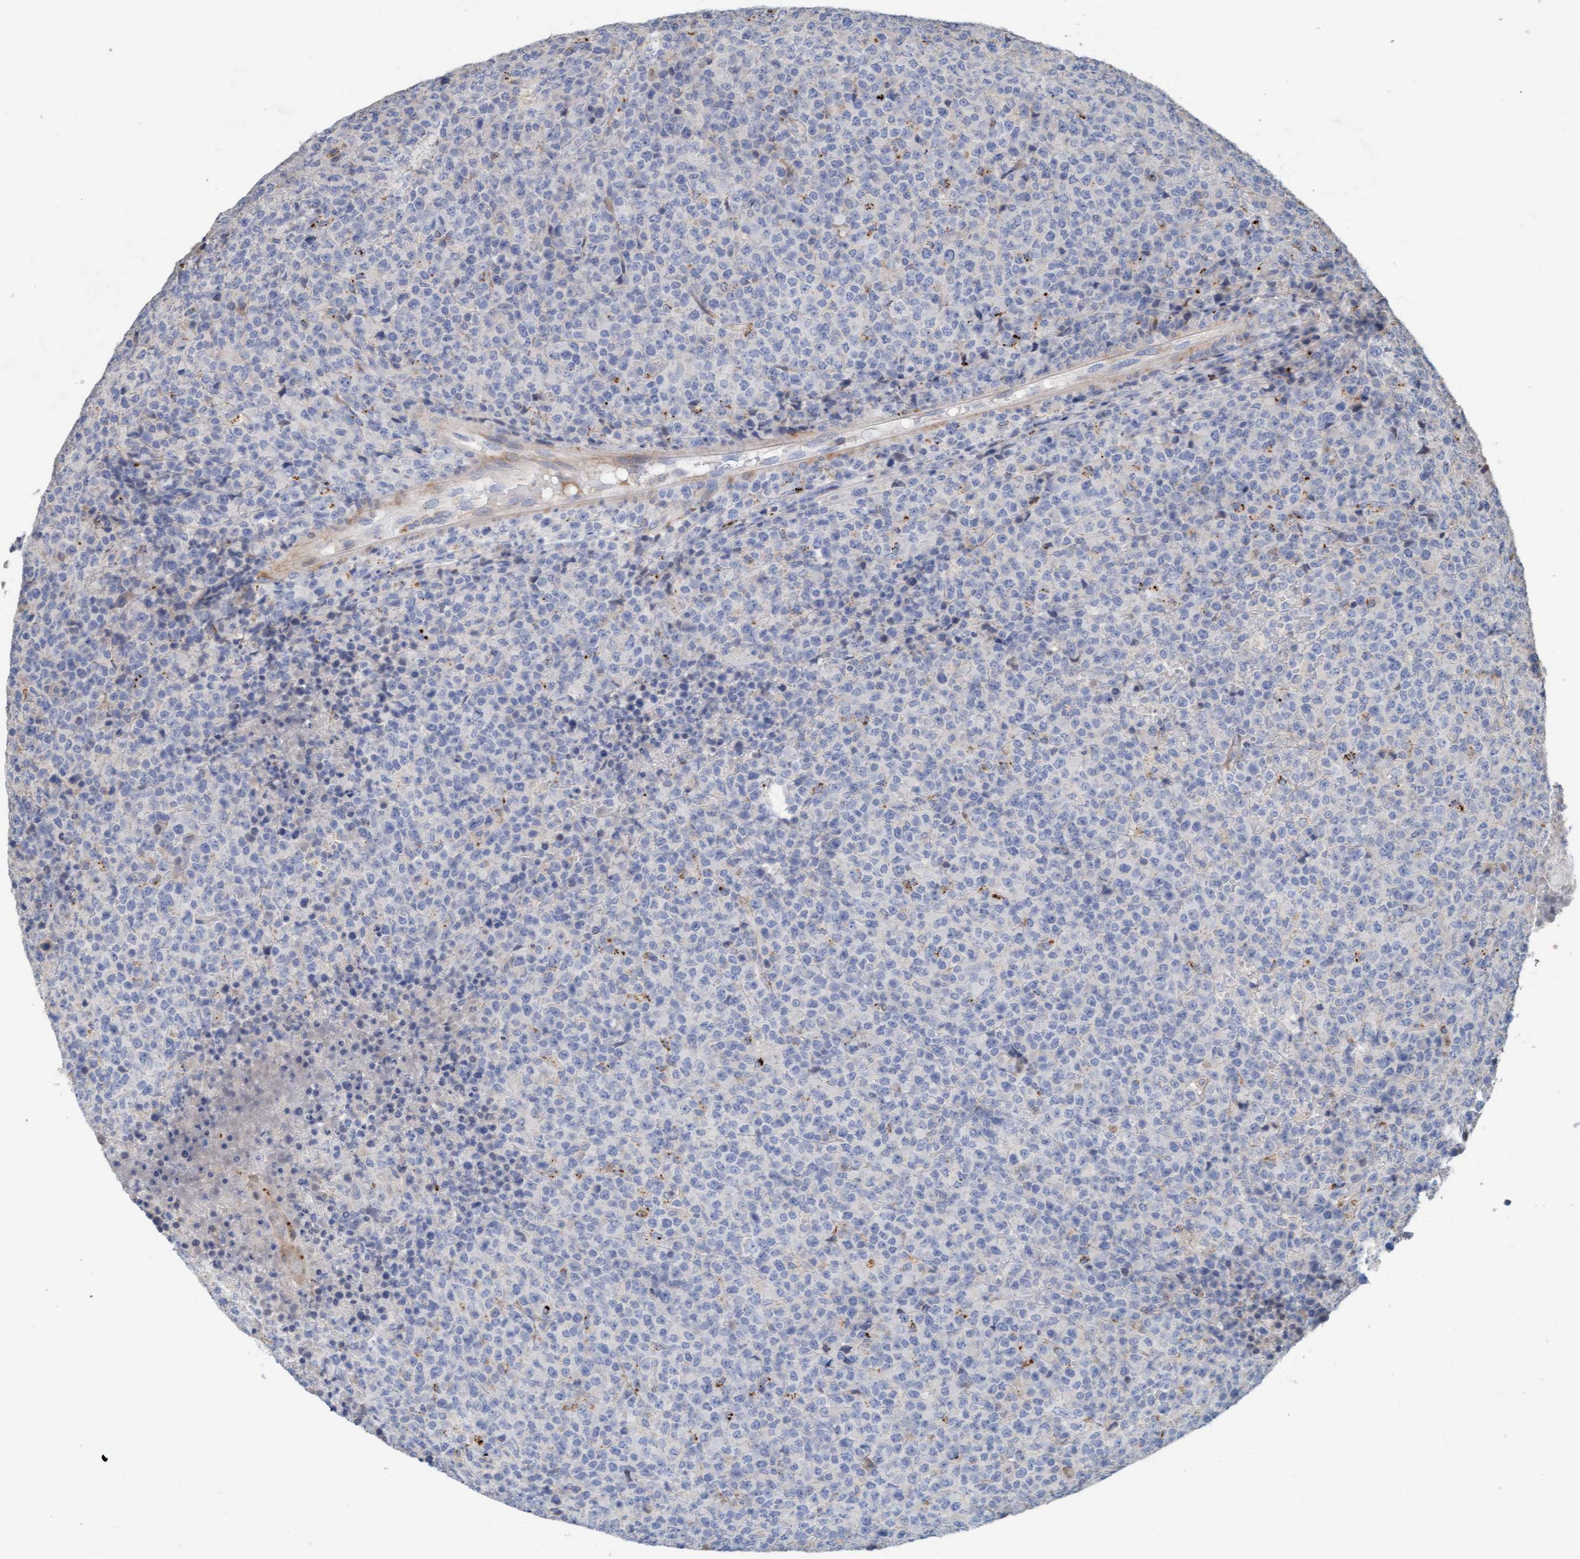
{"staining": {"intensity": "negative", "quantity": "none", "location": "none"}, "tissue": "lymphoma", "cell_type": "Tumor cells", "image_type": "cancer", "snomed": [{"axis": "morphology", "description": "Malignant lymphoma, non-Hodgkin's type, High grade"}, {"axis": "topography", "description": "Lymph node"}], "caption": "Micrograph shows no significant protein positivity in tumor cells of high-grade malignant lymphoma, non-Hodgkin's type.", "gene": "LONRF1", "patient": {"sex": "male", "age": 13}}